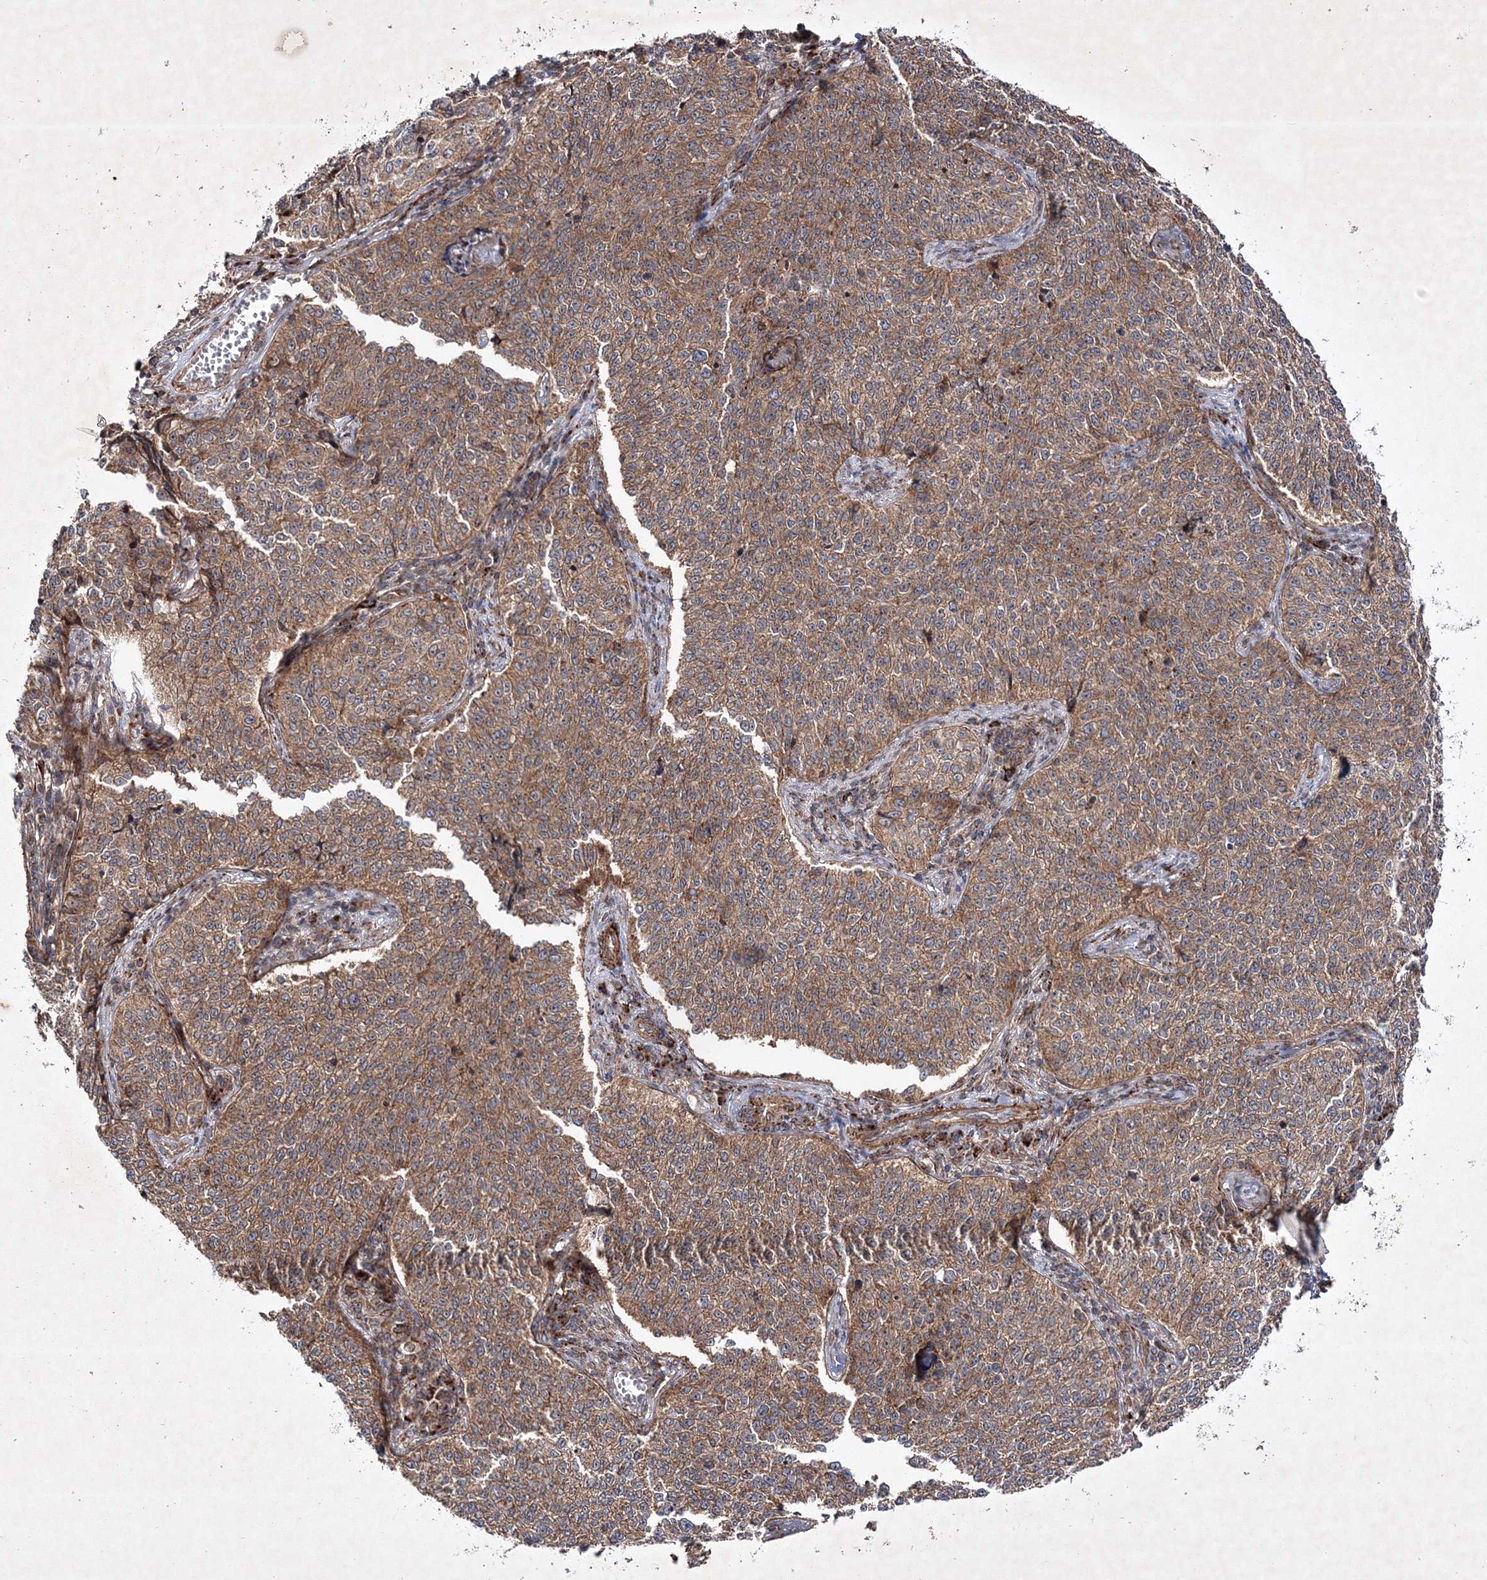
{"staining": {"intensity": "moderate", "quantity": ">75%", "location": "cytoplasmic/membranous"}, "tissue": "cervical cancer", "cell_type": "Tumor cells", "image_type": "cancer", "snomed": [{"axis": "morphology", "description": "Squamous cell carcinoma, NOS"}, {"axis": "topography", "description": "Cervix"}], "caption": "DAB immunohistochemical staining of human cervical squamous cell carcinoma reveals moderate cytoplasmic/membranous protein positivity in approximately >75% of tumor cells.", "gene": "SCRN3", "patient": {"sex": "female", "age": 35}}